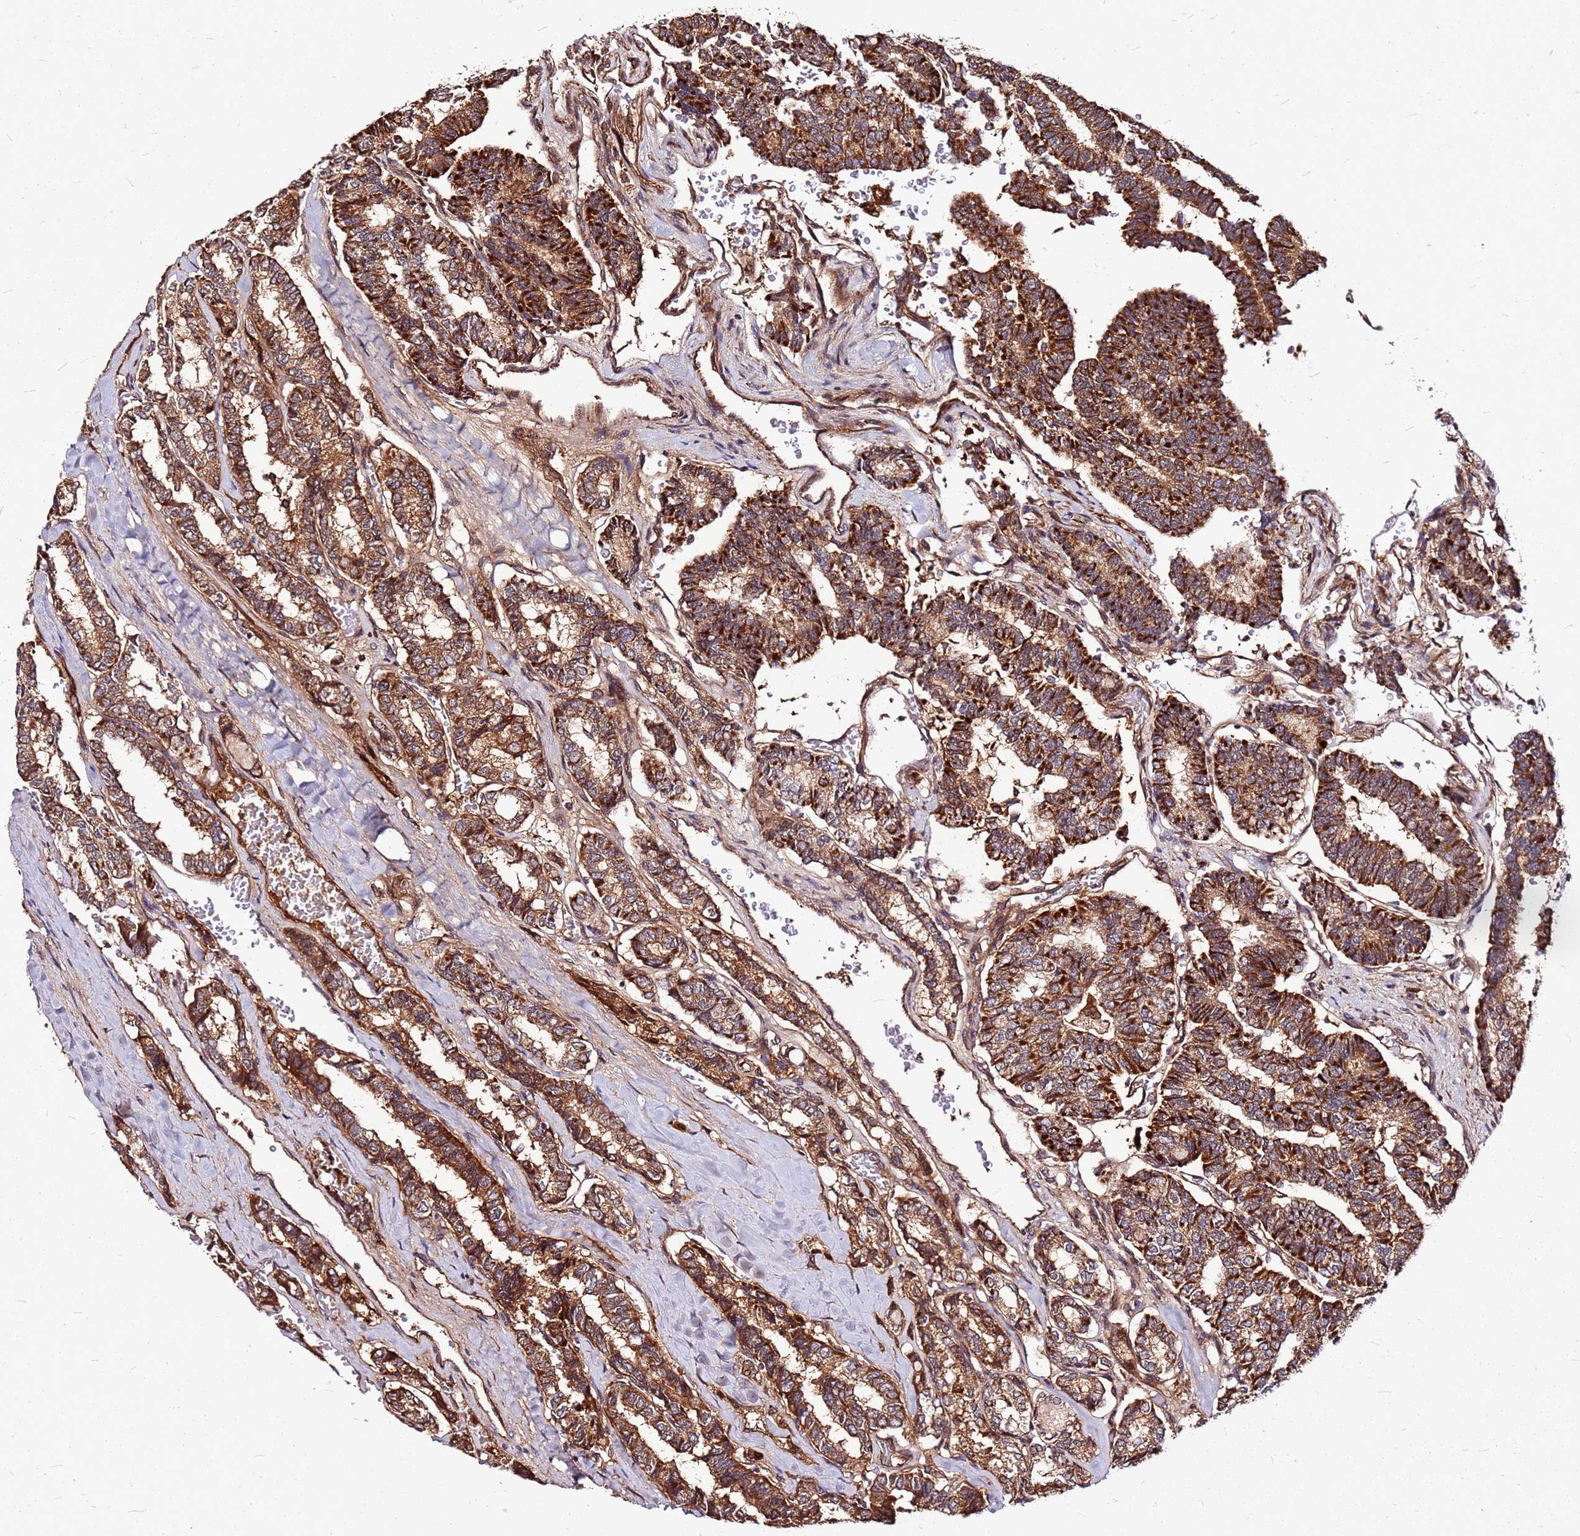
{"staining": {"intensity": "strong", "quantity": ">75%", "location": "cytoplasmic/membranous"}, "tissue": "thyroid cancer", "cell_type": "Tumor cells", "image_type": "cancer", "snomed": [{"axis": "morphology", "description": "Papillary adenocarcinoma, NOS"}, {"axis": "topography", "description": "Thyroid gland"}], "caption": "Immunohistochemical staining of human papillary adenocarcinoma (thyroid) shows high levels of strong cytoplasmic/membranous positivity in approximately >75% of tumor cells.", "gene": "LYPLAL1", "patient": {"sex": "female", "age": 35}}